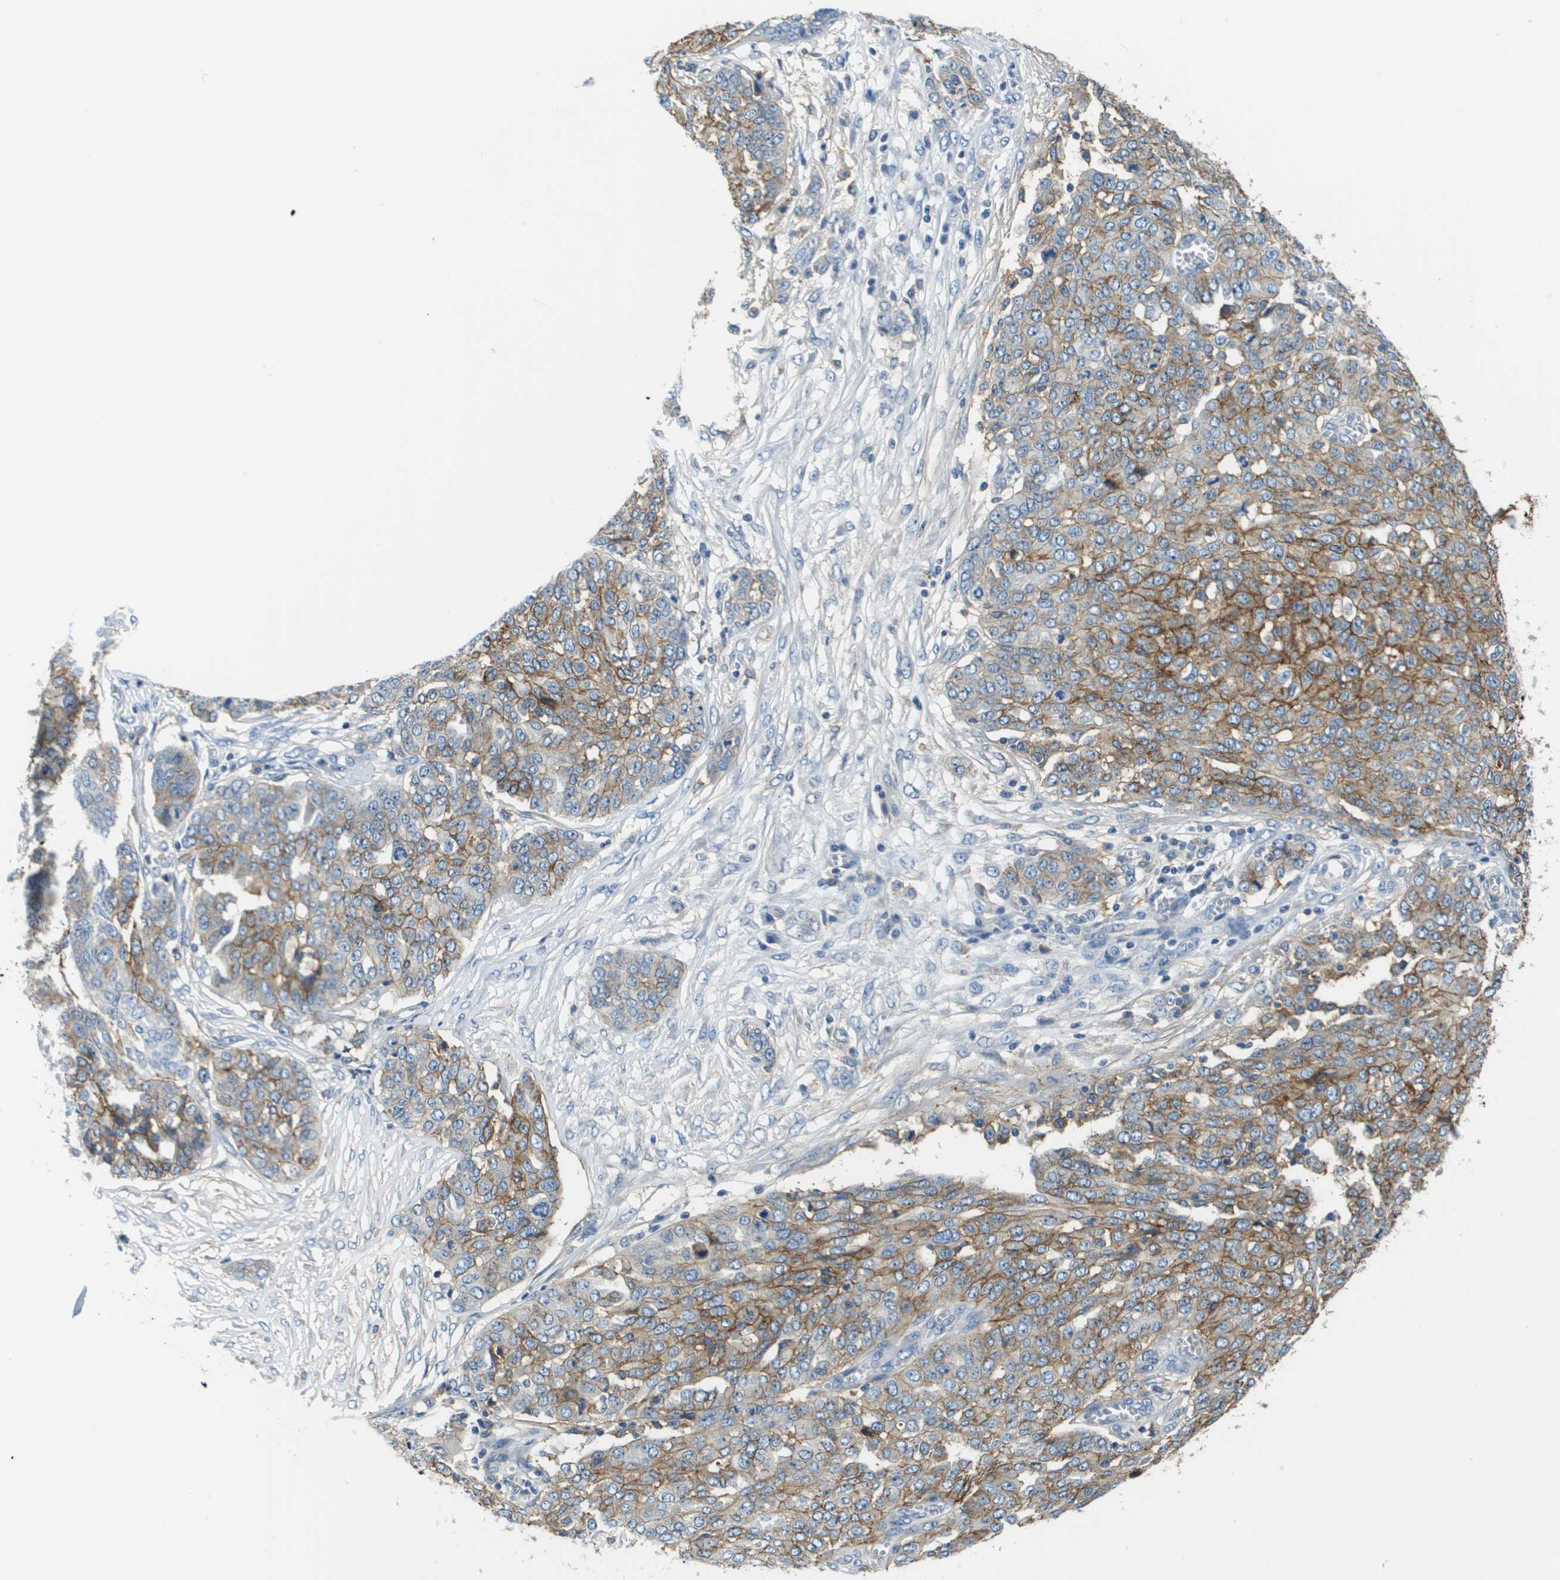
{"staining": {"intensity": "moderate", "quantity": ">75%", "location": "cytoplasmic/membranous"}, "tissue": "ovarian cancer", "cell_type": "Tumor cells", "image_type": "cancer", "snomed": [{"axis": "morphology", "description": "Cystadenocarcinoma, serous, NOS"}, {"axis": "topography", "description": "Soft tissue"}, {"axis": "topography", "description": "Ovary"}], "caption": "Moderate cytoplasmic/membranous positivity is present in about >75% of tumor cells in ovarian cancer.", "gene": "SLC16A3", "patient": {"sex": "female", "age": 57}}